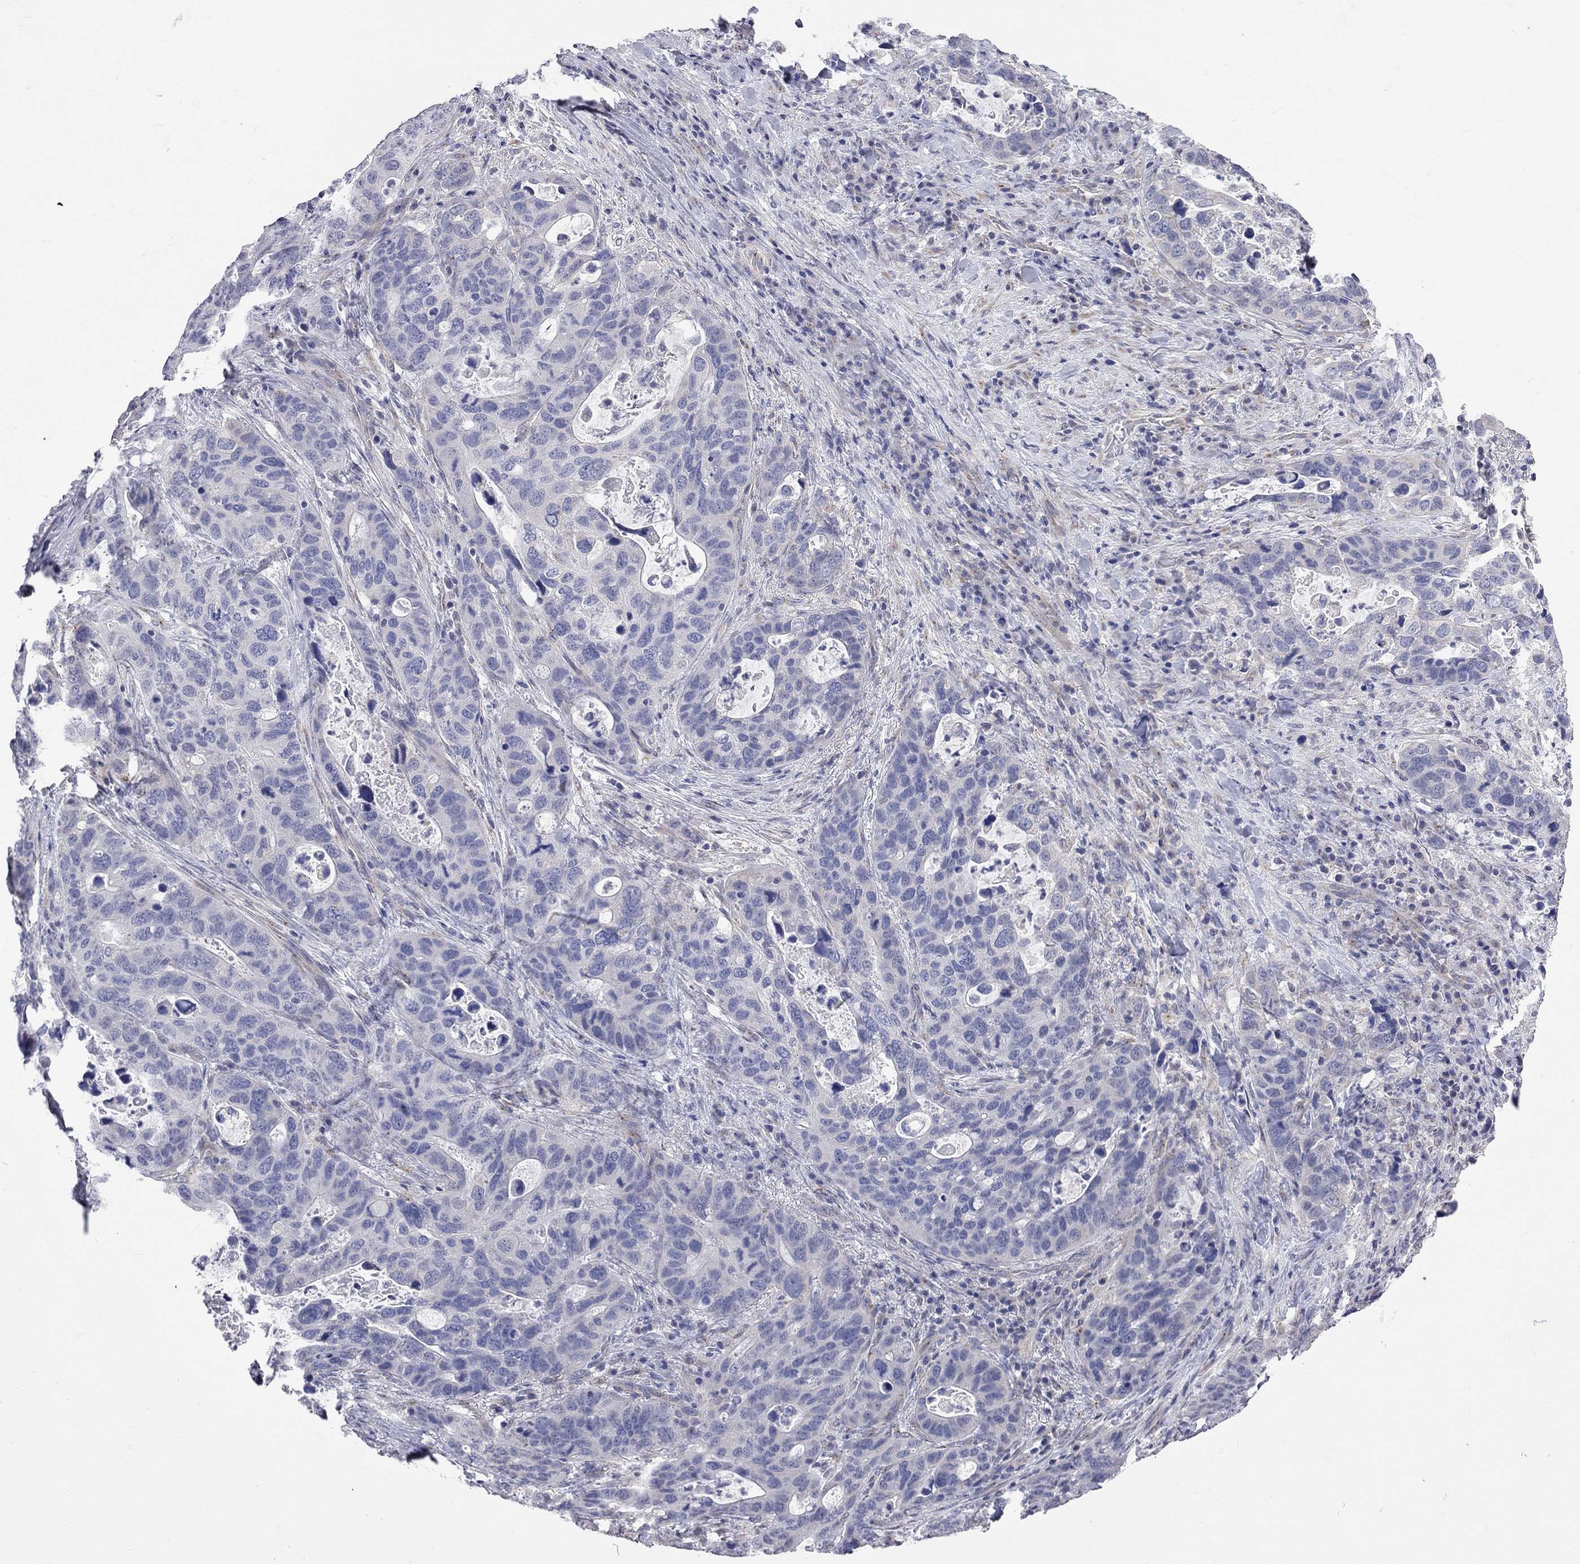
{"staining": {"intensity": "negative", "quantity": "none", "location": "none"}, "tissue": "stomach cancer", "cell_type": "Tumor cells", "image_type": "cancer", "snomed": [{"axis": "morphology", "description": "Adenocarcinoma, NOS"}, {"axis": "topography", "description": "Stomach"}], "caption": "This is an IHC histopathology image of human stomach adenocarcinoma. There is no expression in tumor cells.", "gene": "OPRK1", "patient": {"sex": "male", "age": 54}}